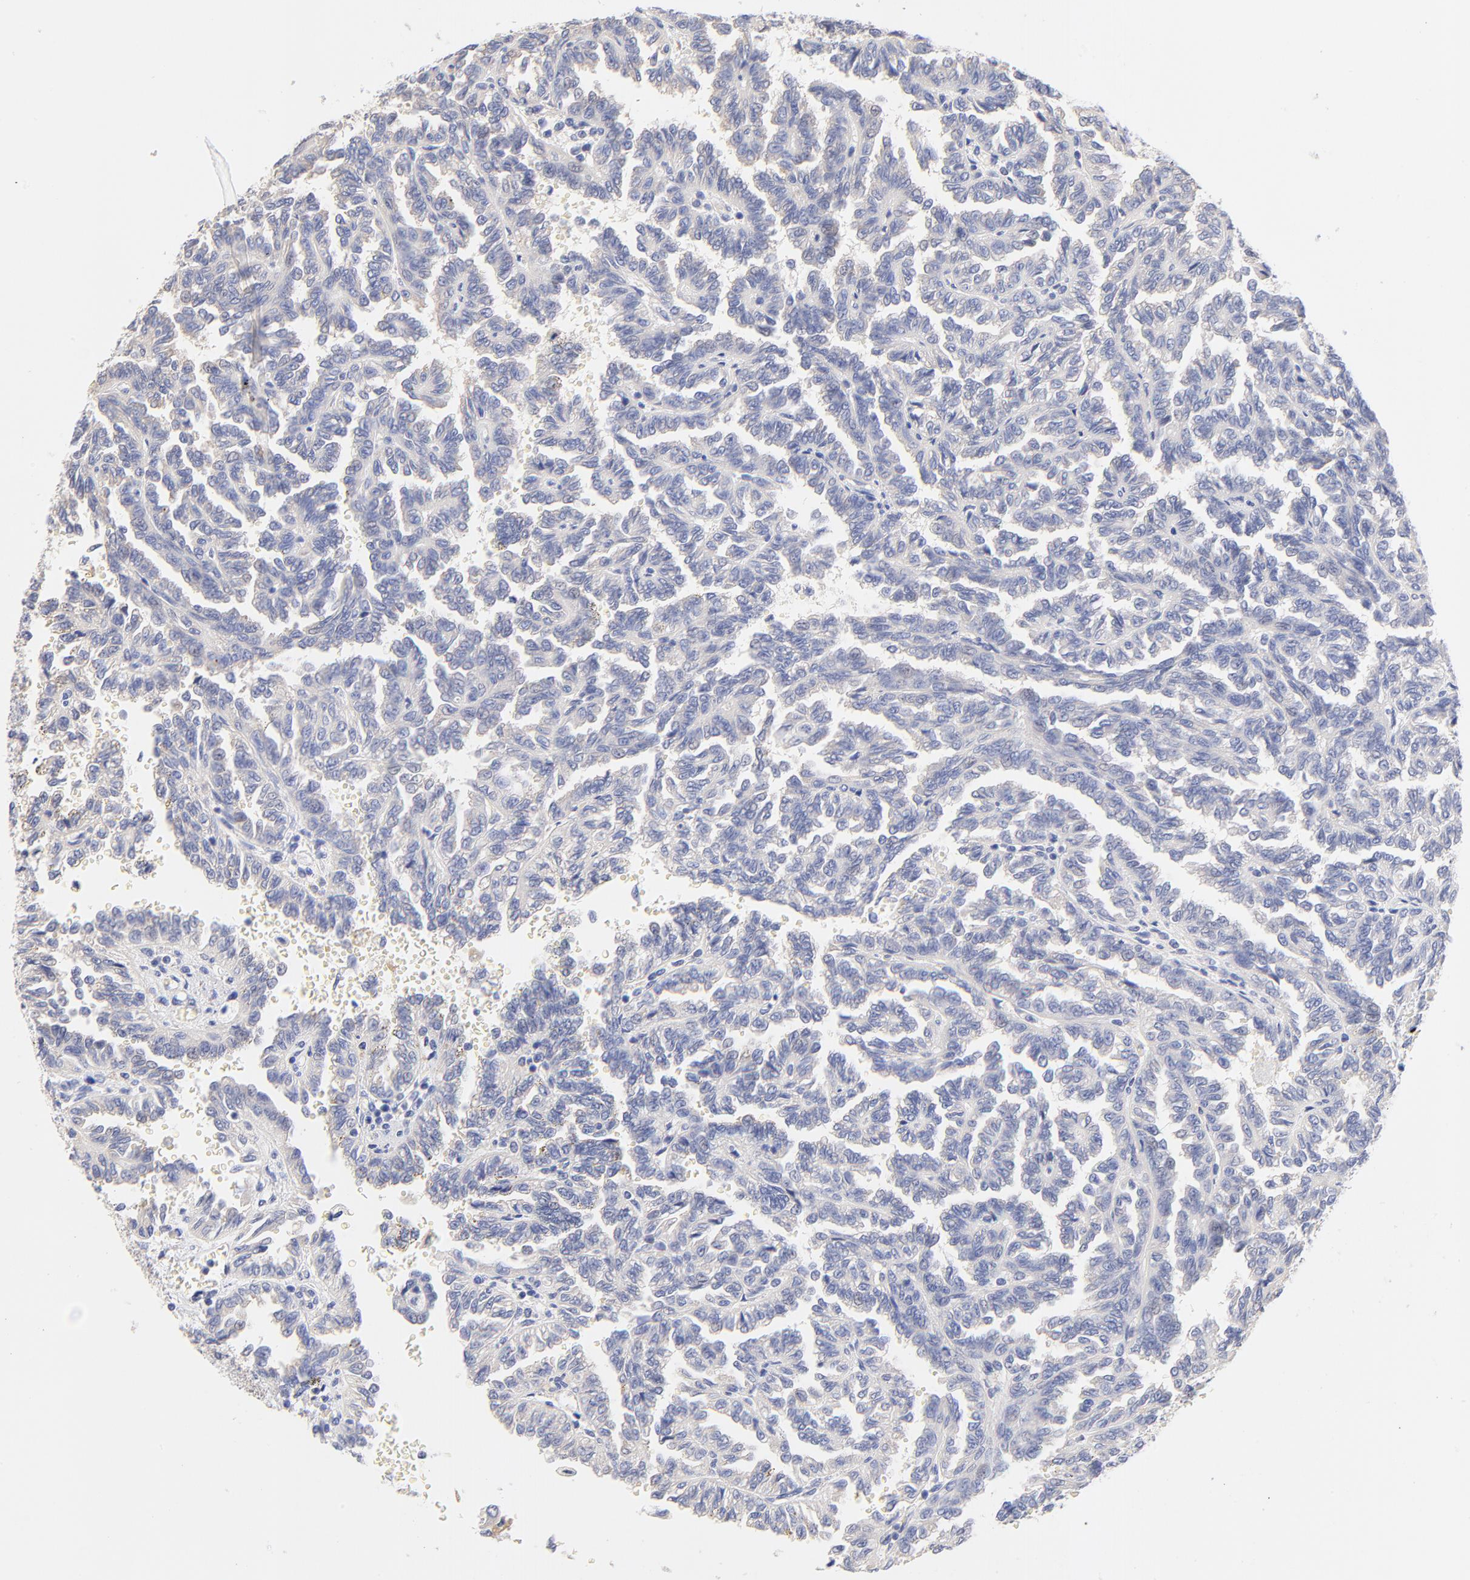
{"staining": {"intensity": "negative", "quantity": "none", "location": "none"}, "tissue": "renal cancer", "cell_type": "Tumor cells", "image_type": "cancer", "snomed": [{"axis": "morphology", "description": "Inflammation, NOS"}, {"axis": "morphology", "description": "Adenocarcinoma, NOS"}, {"axis": "topography", "description": "Kidney"}], "caption": "DAB immunohistochemical staining of human renal cancer (adenocarcinoma) displays no significant expression in tumor cells.", "gene": "HS3ST1", "patient": {"sex": "male", "age": 68}}